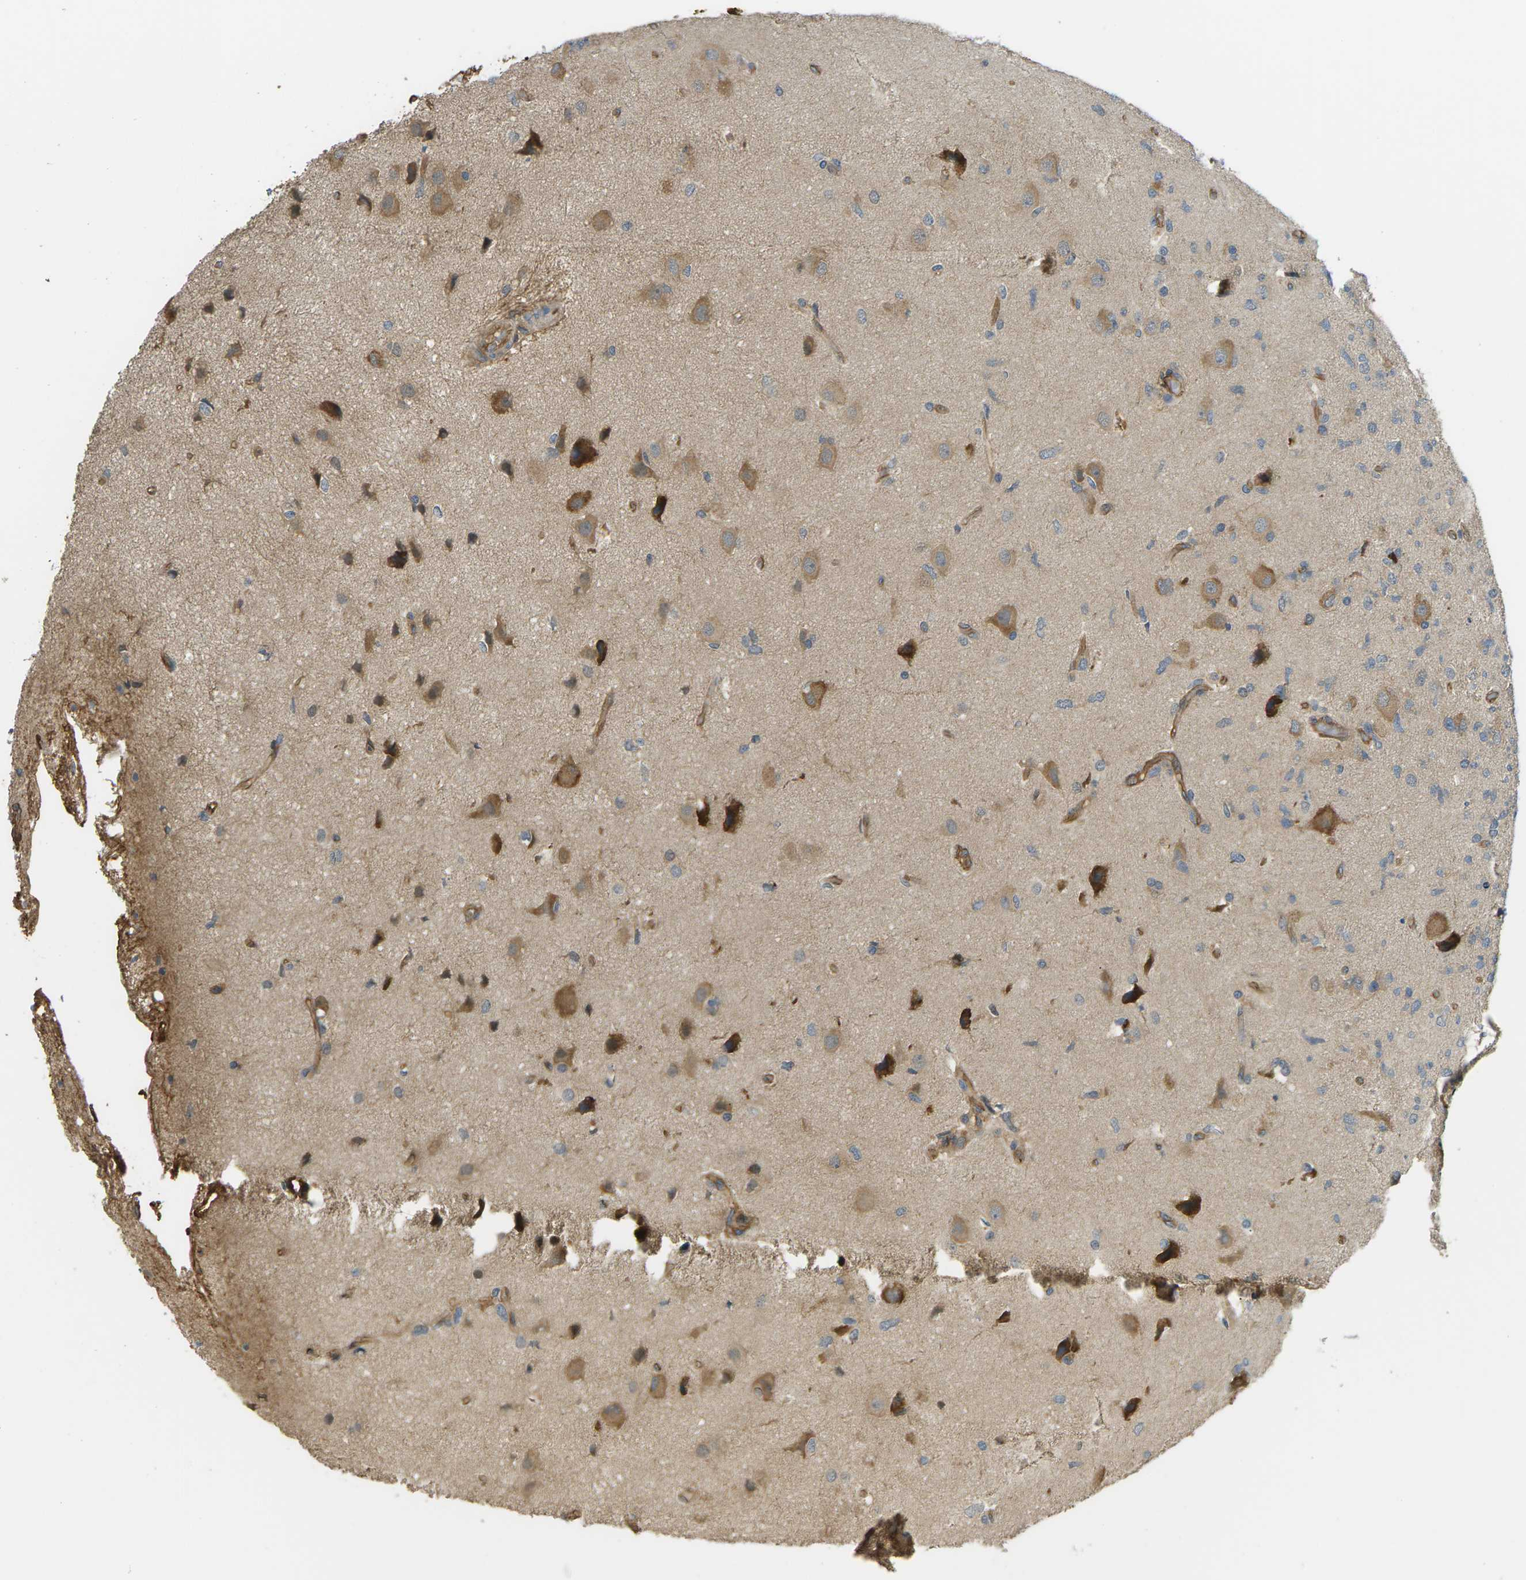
{"staining": {"intensity": "moderate", "quantity": ">75%", "location": "cytoplasmic/membranous"}, "tissue": "glioma", "cell_type": "Tumor cells", "image_type": "cancer", "snomed": [{"axis": "morphology", "description": "Glioma, malignant, High grade"}, {"axis": "topography", "description": "Brain"}], "caption": "Human glioma stained with a protein marker reveals moderate staining in tumor cells.", "gene": "DDHD2", "patient": {"sex": "female", "age": 59}}